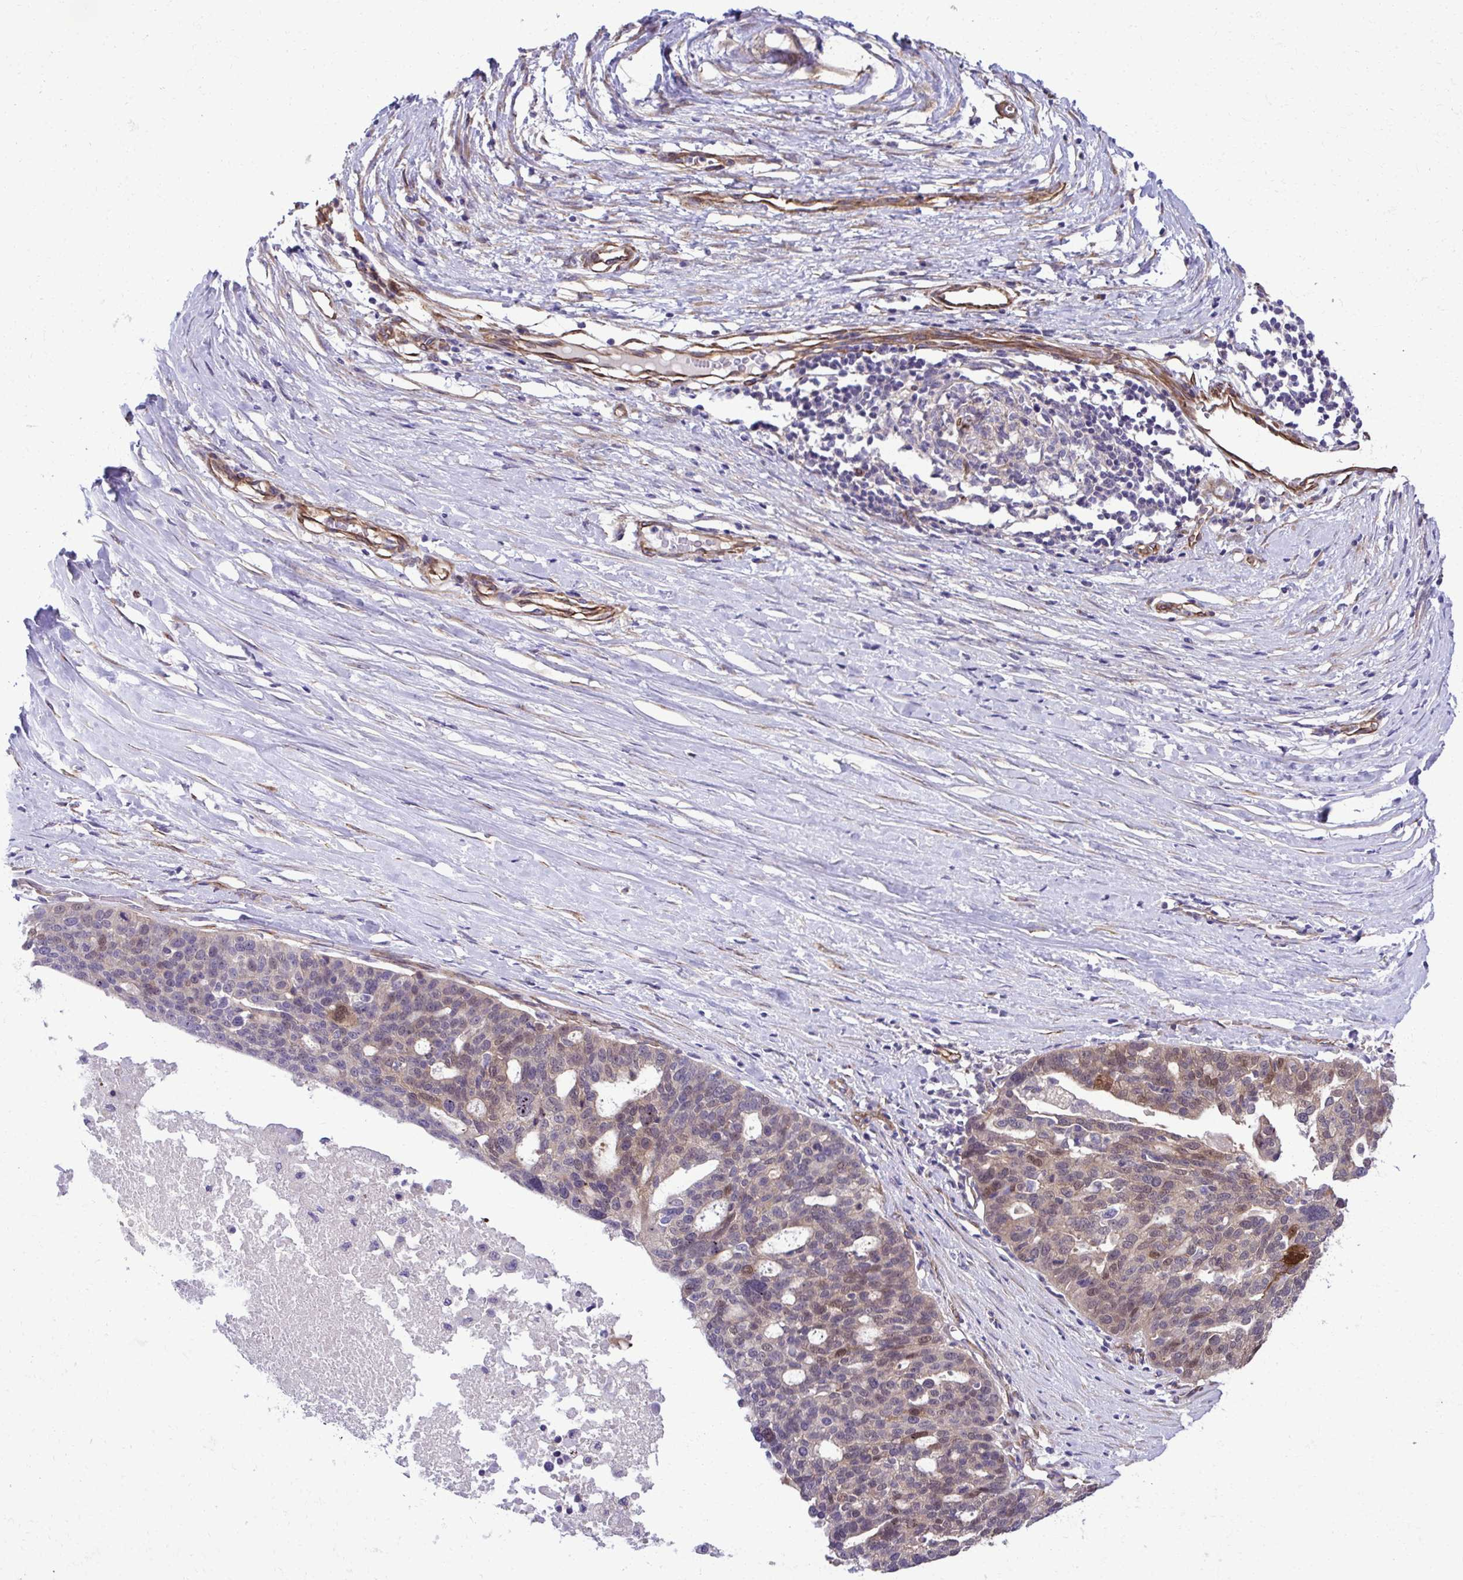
{"staining": {"intensity": "moderate", "quantity": "<25%", "location": "nuclear"}, "tissue": "ovarian cancer", "cell_type": "Tumor cells", "image_type": "cancer", "snomed": [{"axis": "morphology", "description": "Cystadenocarcinoma, serous, NOS"}, {"axis": "topography", "description": "Ovary"}], "caption": "DAB (3,3'-diaminobenzidine) immunohistochemical staining of ovarian cancer shows moderate nuclear protein positivity in approximately <25% of tumor cells.", "gene": "TRIM52", "patient": {"sex": "female", "age": 59}}